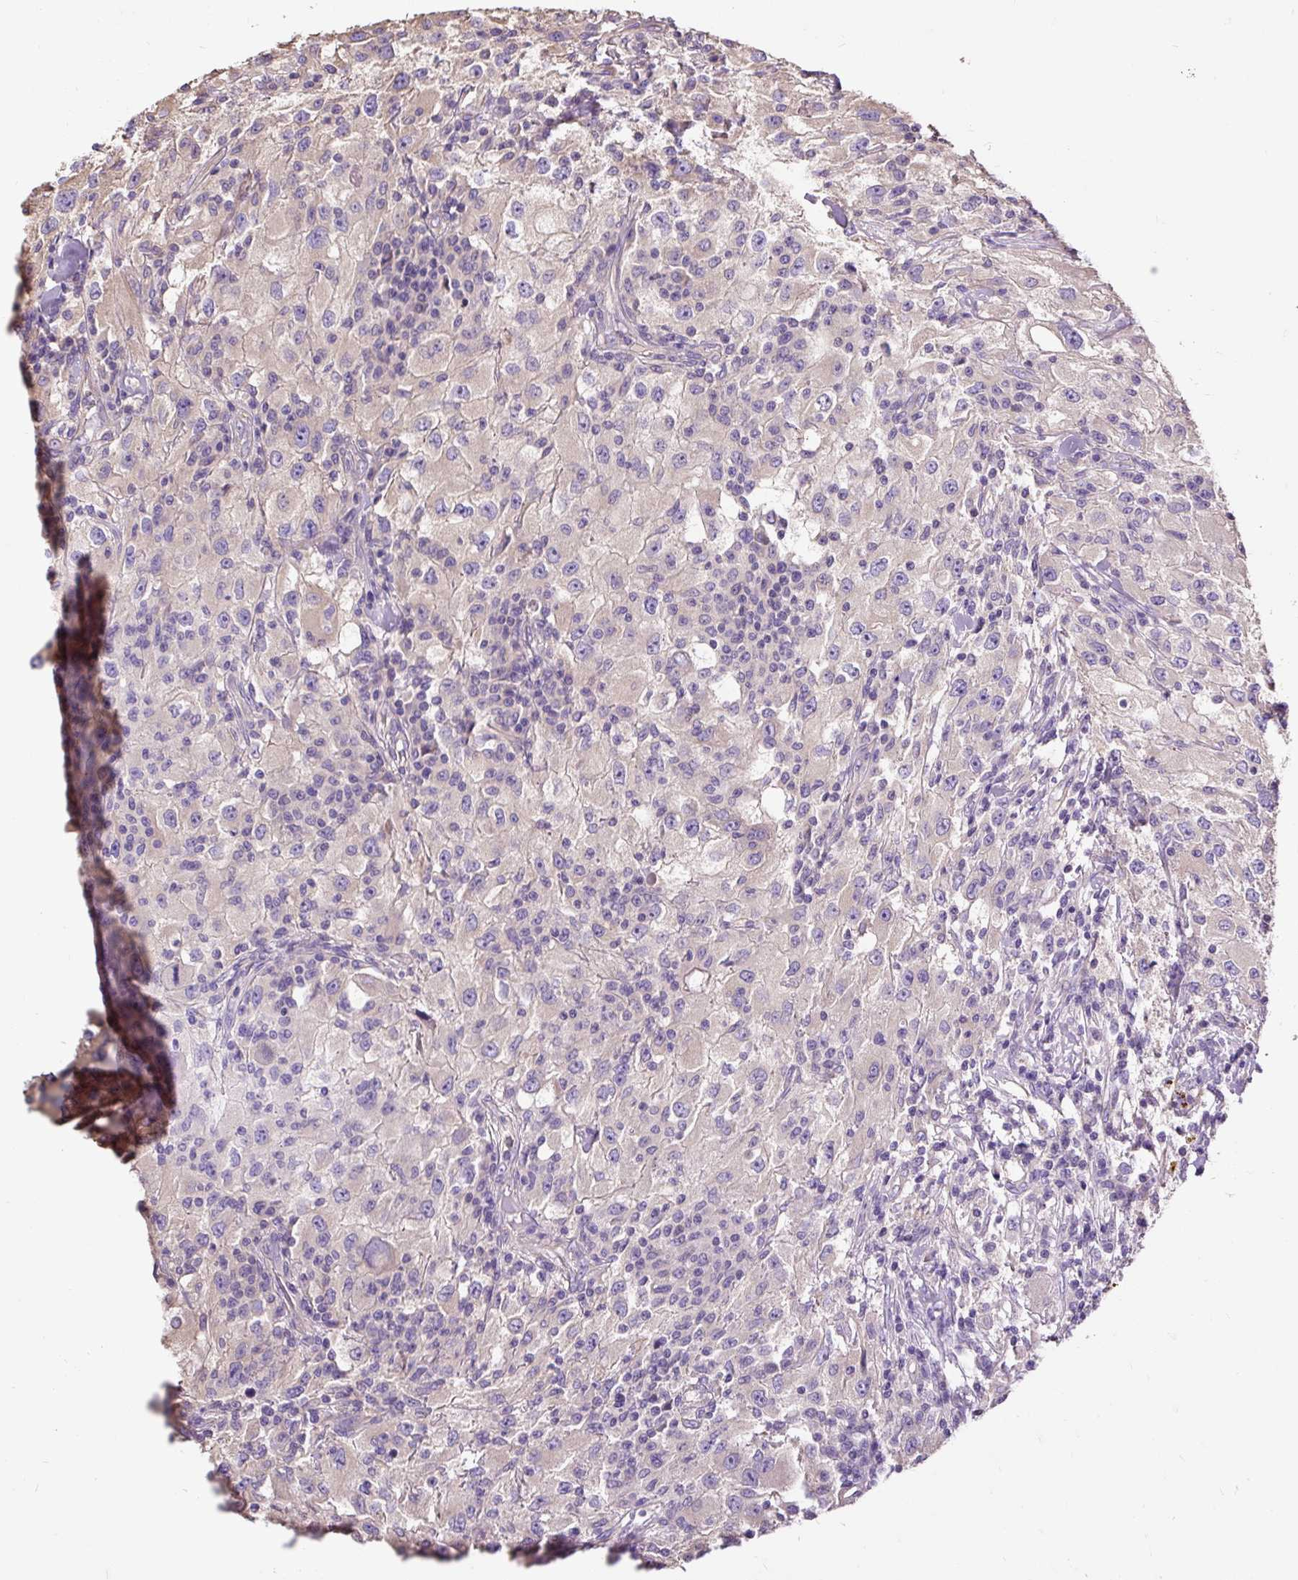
{"staining": {"intensity": "weak", "quantity": "<25%", "location": "cytoplasmic/membranous"}, "tissue": "renal cancer", "cell_type": "Tumor cells", "image_type": "cancer", "snomed": [{"axis": "morphology", "description": "Adenocarcinoma, NOS"}, {"axis": "topography", "description": "Kidney"}], "caption": "Tumor cells show no significant expression in renal cancer (adenocarcinoma).", "gene": "PDIA2", "patient": {"sex": "female", "age": 67}}